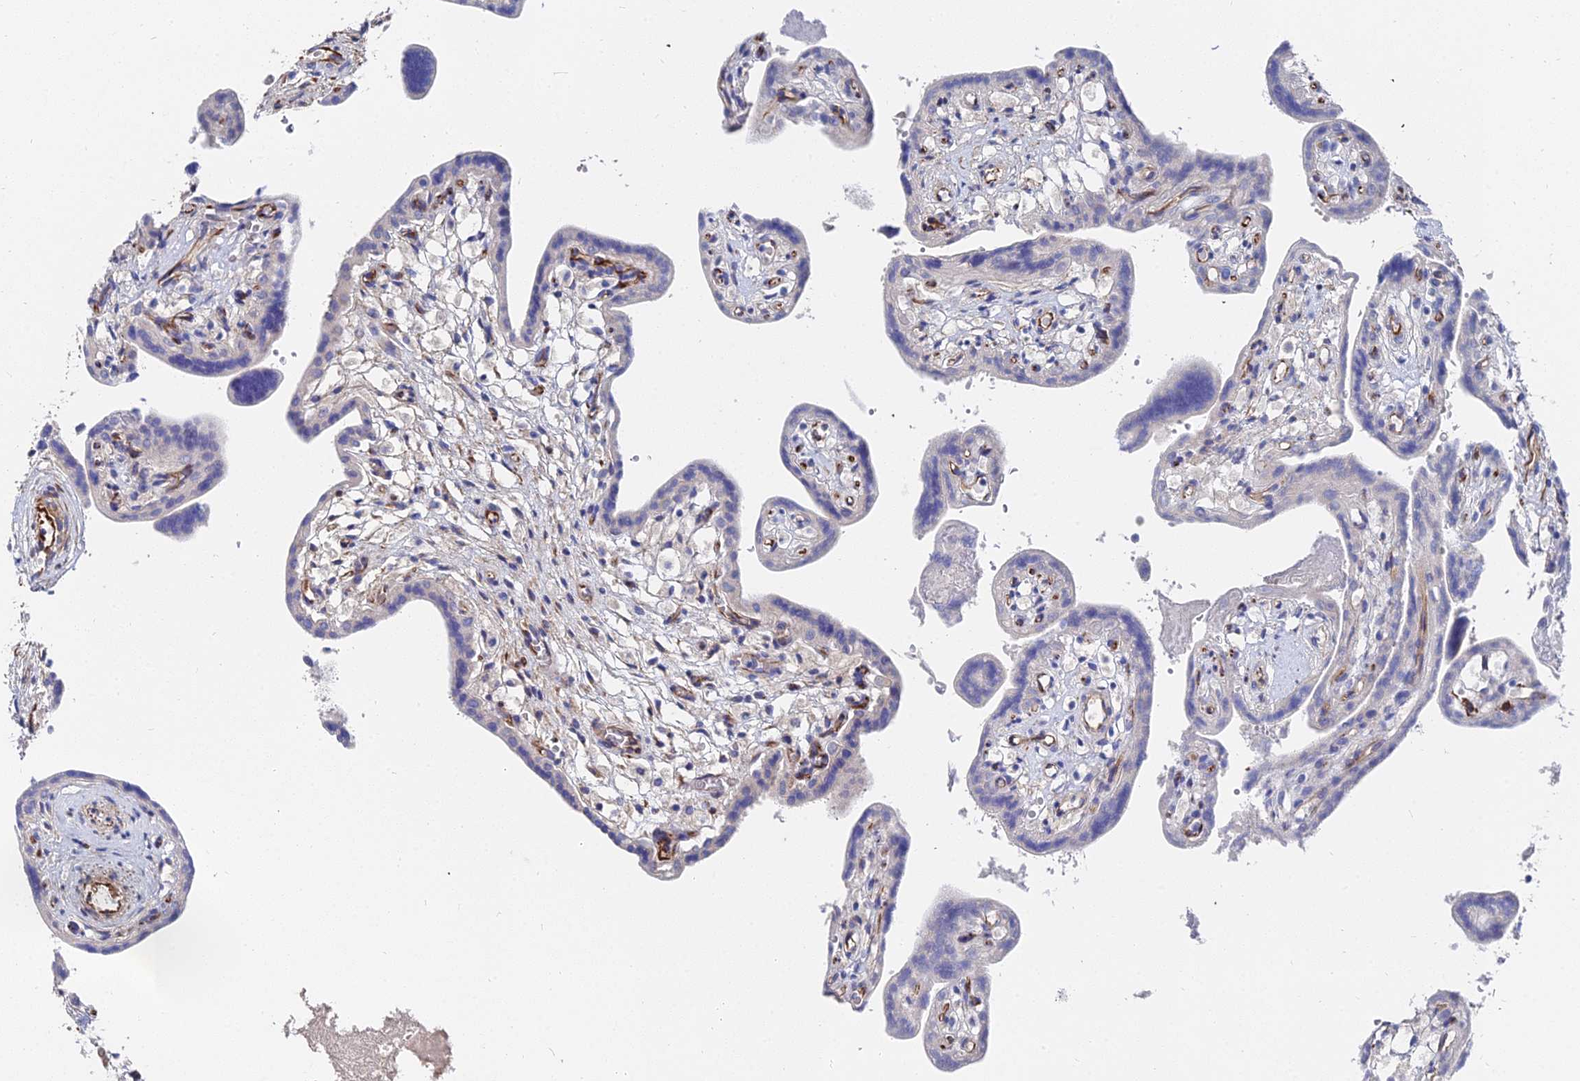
{"staining": {"intensity": "weak", "quantity": "25%-75%", "location": "cytoplasmic/membranous"}, "tissue": "placenta", "cell_type": "Trophoblastic cells", "image_type": "normal", "snomed": [{"axis": "morphology", "description": "Normal tissue, NOS"}, {"axis": "topography", "description": "Placenta"}], "caption": "Immunohistochemical staining of unremarkable placenta demonstrates weak cytoplasmic/membranous protein positivity in about 25%-75% of trophoblastic cells.", "gene": "BORCS8", "patient": {"sex": "female", "age": 37}}